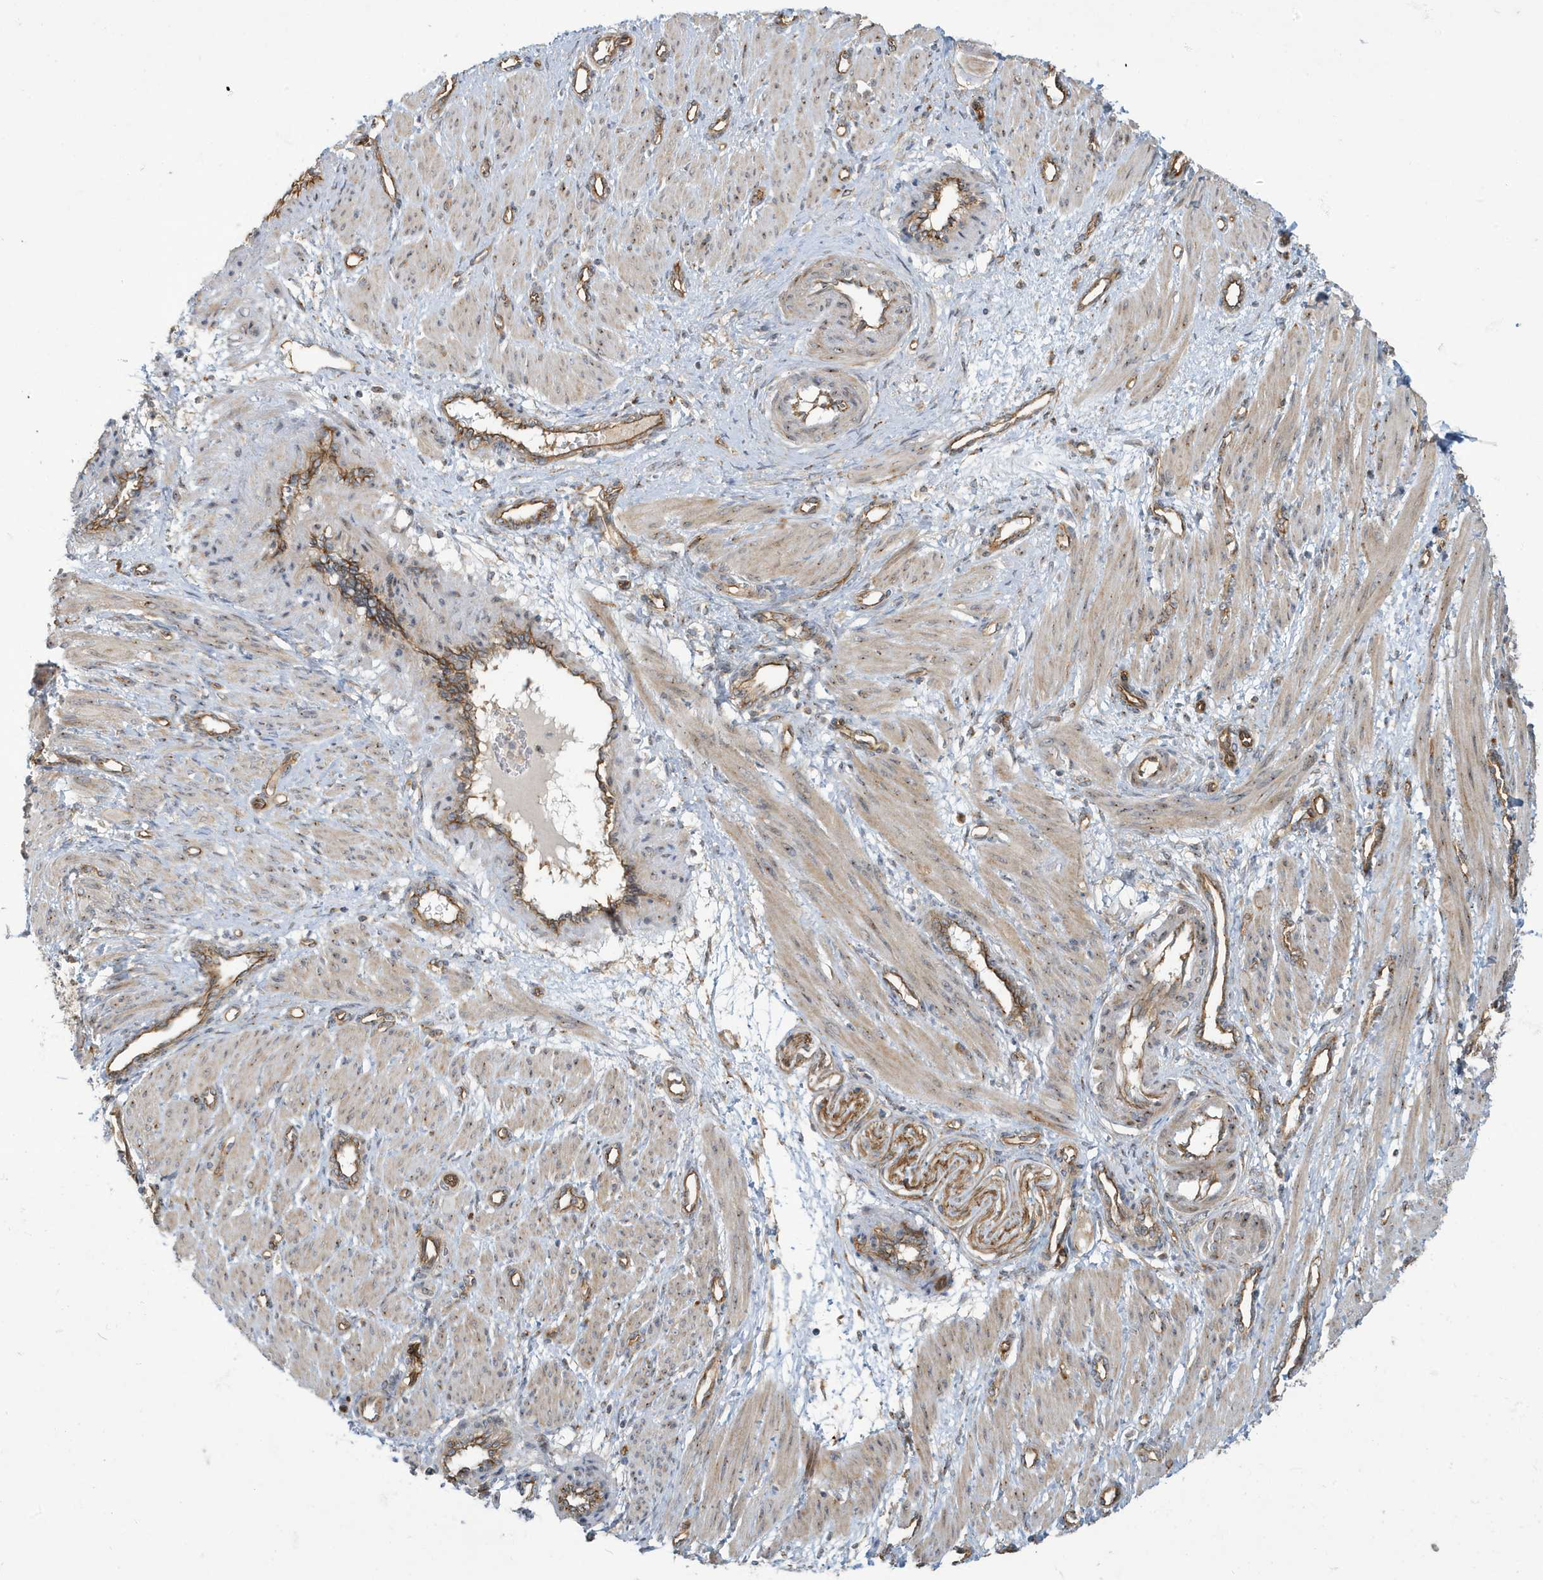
{"staining": {"intensity": "weak", "quantity": "25%-75%", "location": "cytoplasmic/membranous"}, "tissue": "smooth muscle", "cell_type": "Smooth muscle cells", "image_type": "normal", "snomed": [{"axis": "morphology", "description": "Normal tissue, NOS"}, {"axis": "topography", "description": "Endometrium"}], "caption": "Immunohistochemistry (IHC) (DAB (3,3'-diaminobenzidine)) staining of benign smooth muscle demonstrates weak cytoplasmic/membranous protein positivity in approximately 25%-75% of smooth muscle cells.", "gene": "ATP23", "patient": {"sex": "female", "age": 33}}